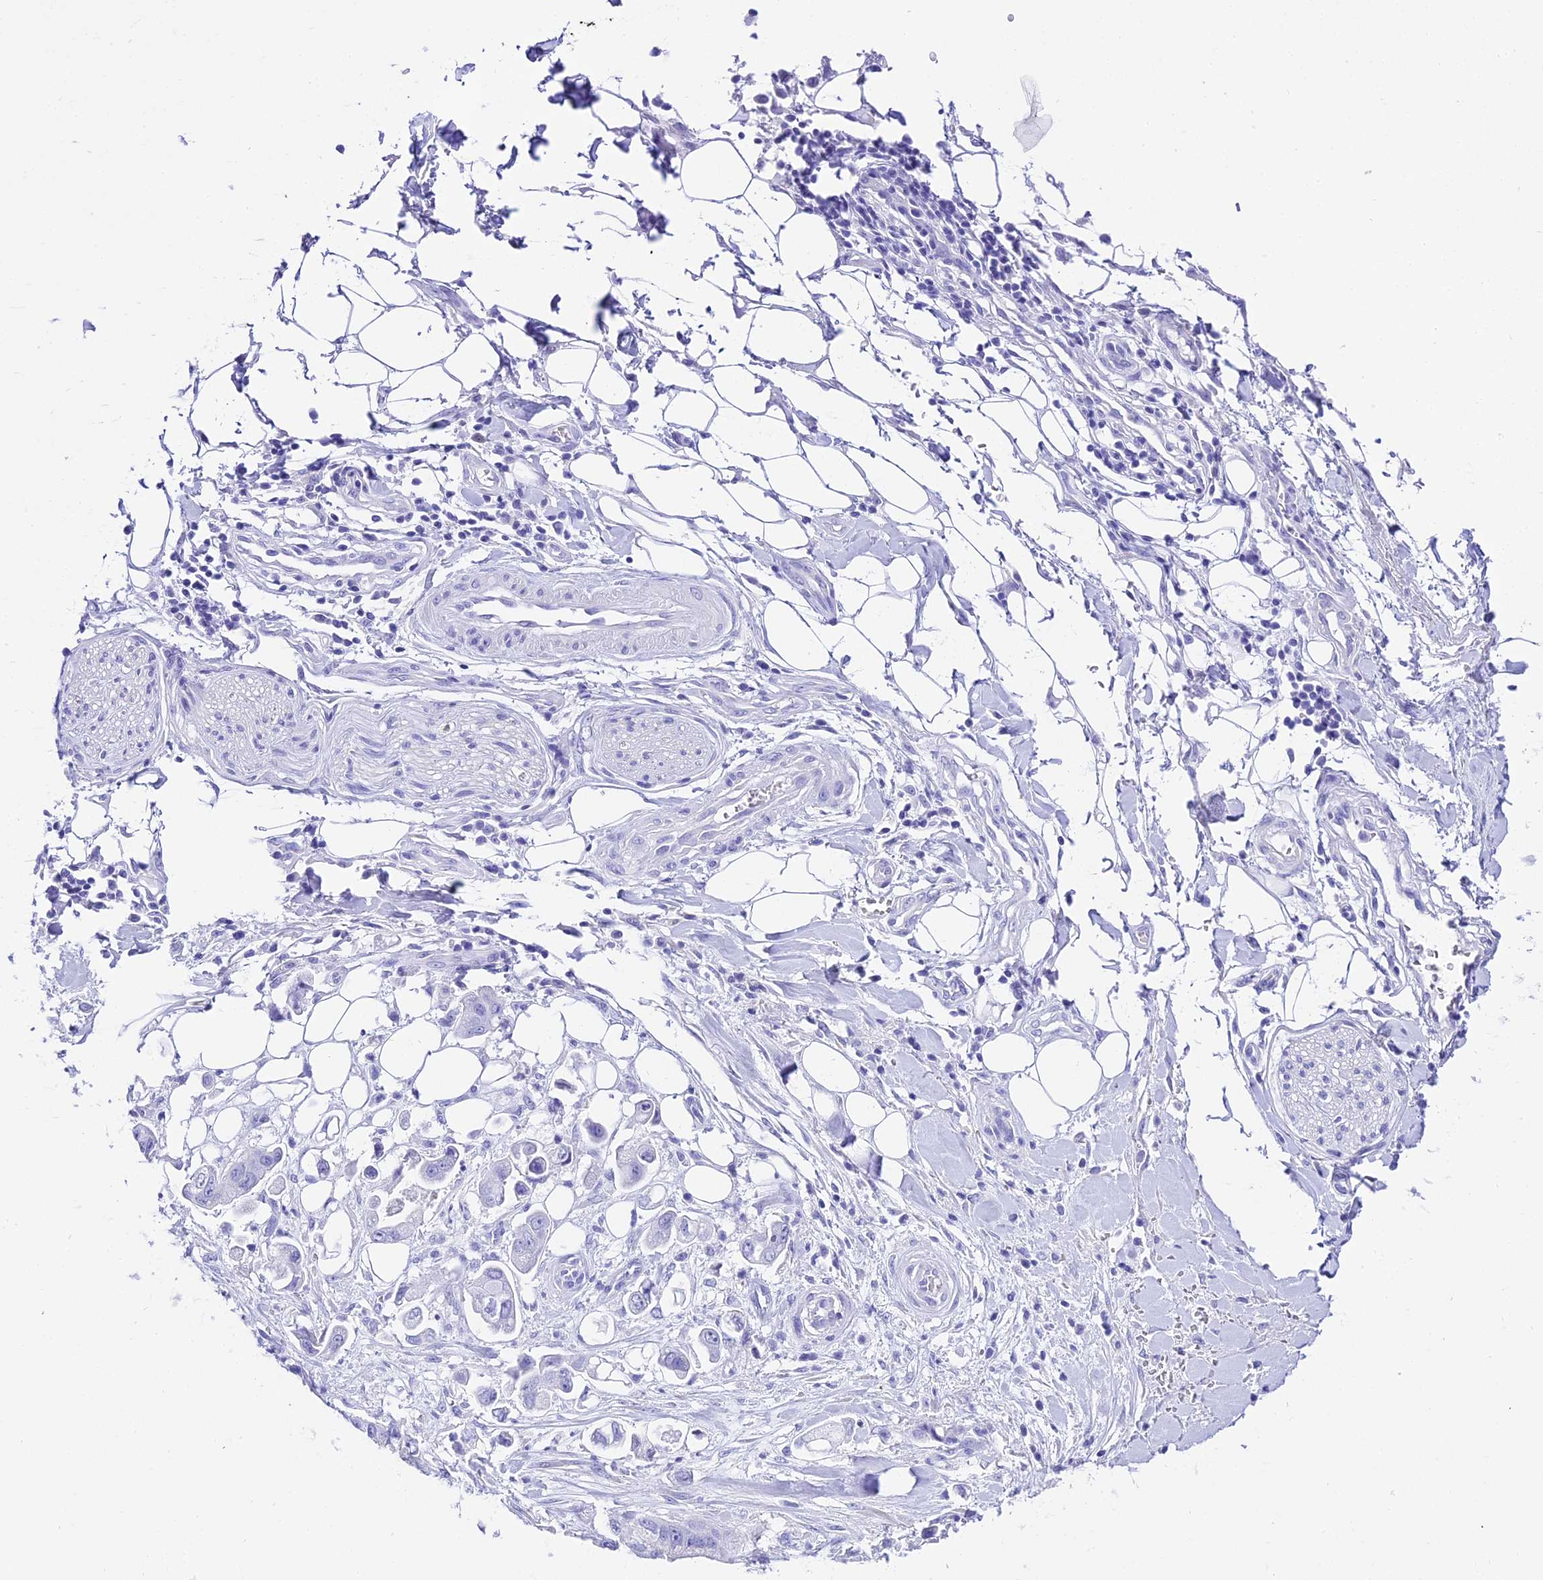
{"staining": {"intensity": "negative", "quantity": "none", "location": "none"}, "tissue": "stomach cancer", "cell_type": "Tumor cells", "image_type": "cancer", "snomed": [{"axis": "morphology", "description": "Adenocarcinoma, NOS"}, {"axis": "topography", "description": "Stomach"}], "caption": "This is a image of immunohistochemistry (IHC) staining of adenocarcinoma (stomach), which shows no expression in tumor cells.", "gene": "TRMT44", "patient": {"sex": "male", "age": 62}}